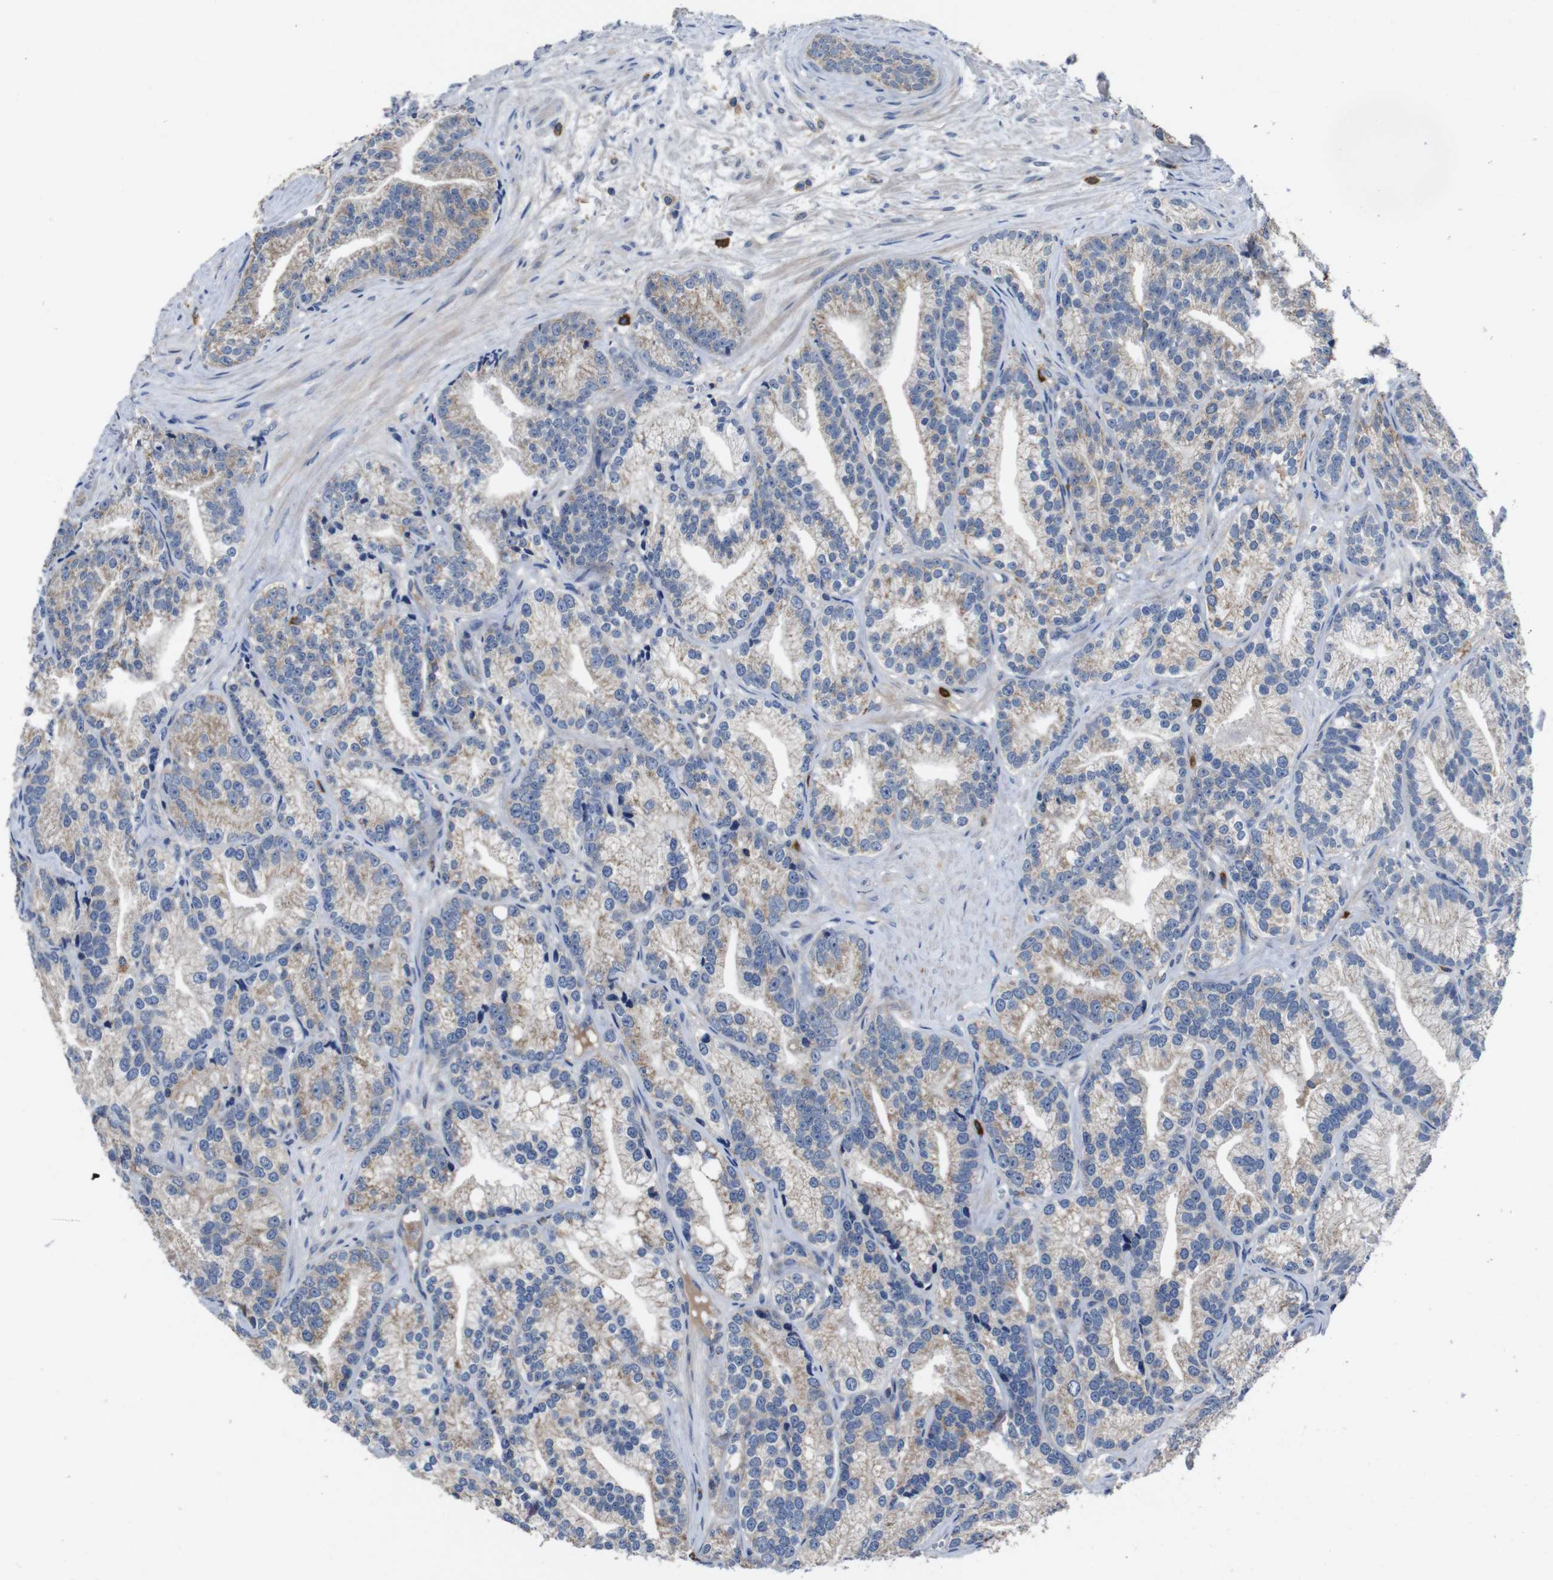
{"staining": {"intensity": "weak", "quantity": "25%-75%", "location": "cytoplasmic/membranous"}, "tissue": "prostate cancer", "cell_type": "Tumor cells", "image_type": "cancer", "snomed": [{"axis": "morphology", "description": "Adenocarcinoma, Low grade"}, {"axis": "topography", "description": "Prostate"}], "caption": "Tumor cells reveal low levels of weak cytoplasmic/membranous staining in approximately 25%-75% of cells in human prostate adenocarcinoma (low-grade). Nuclei are stained in blue.", "gene": "GLIPR1", "patient": {"sex": "male", "age": 89}}